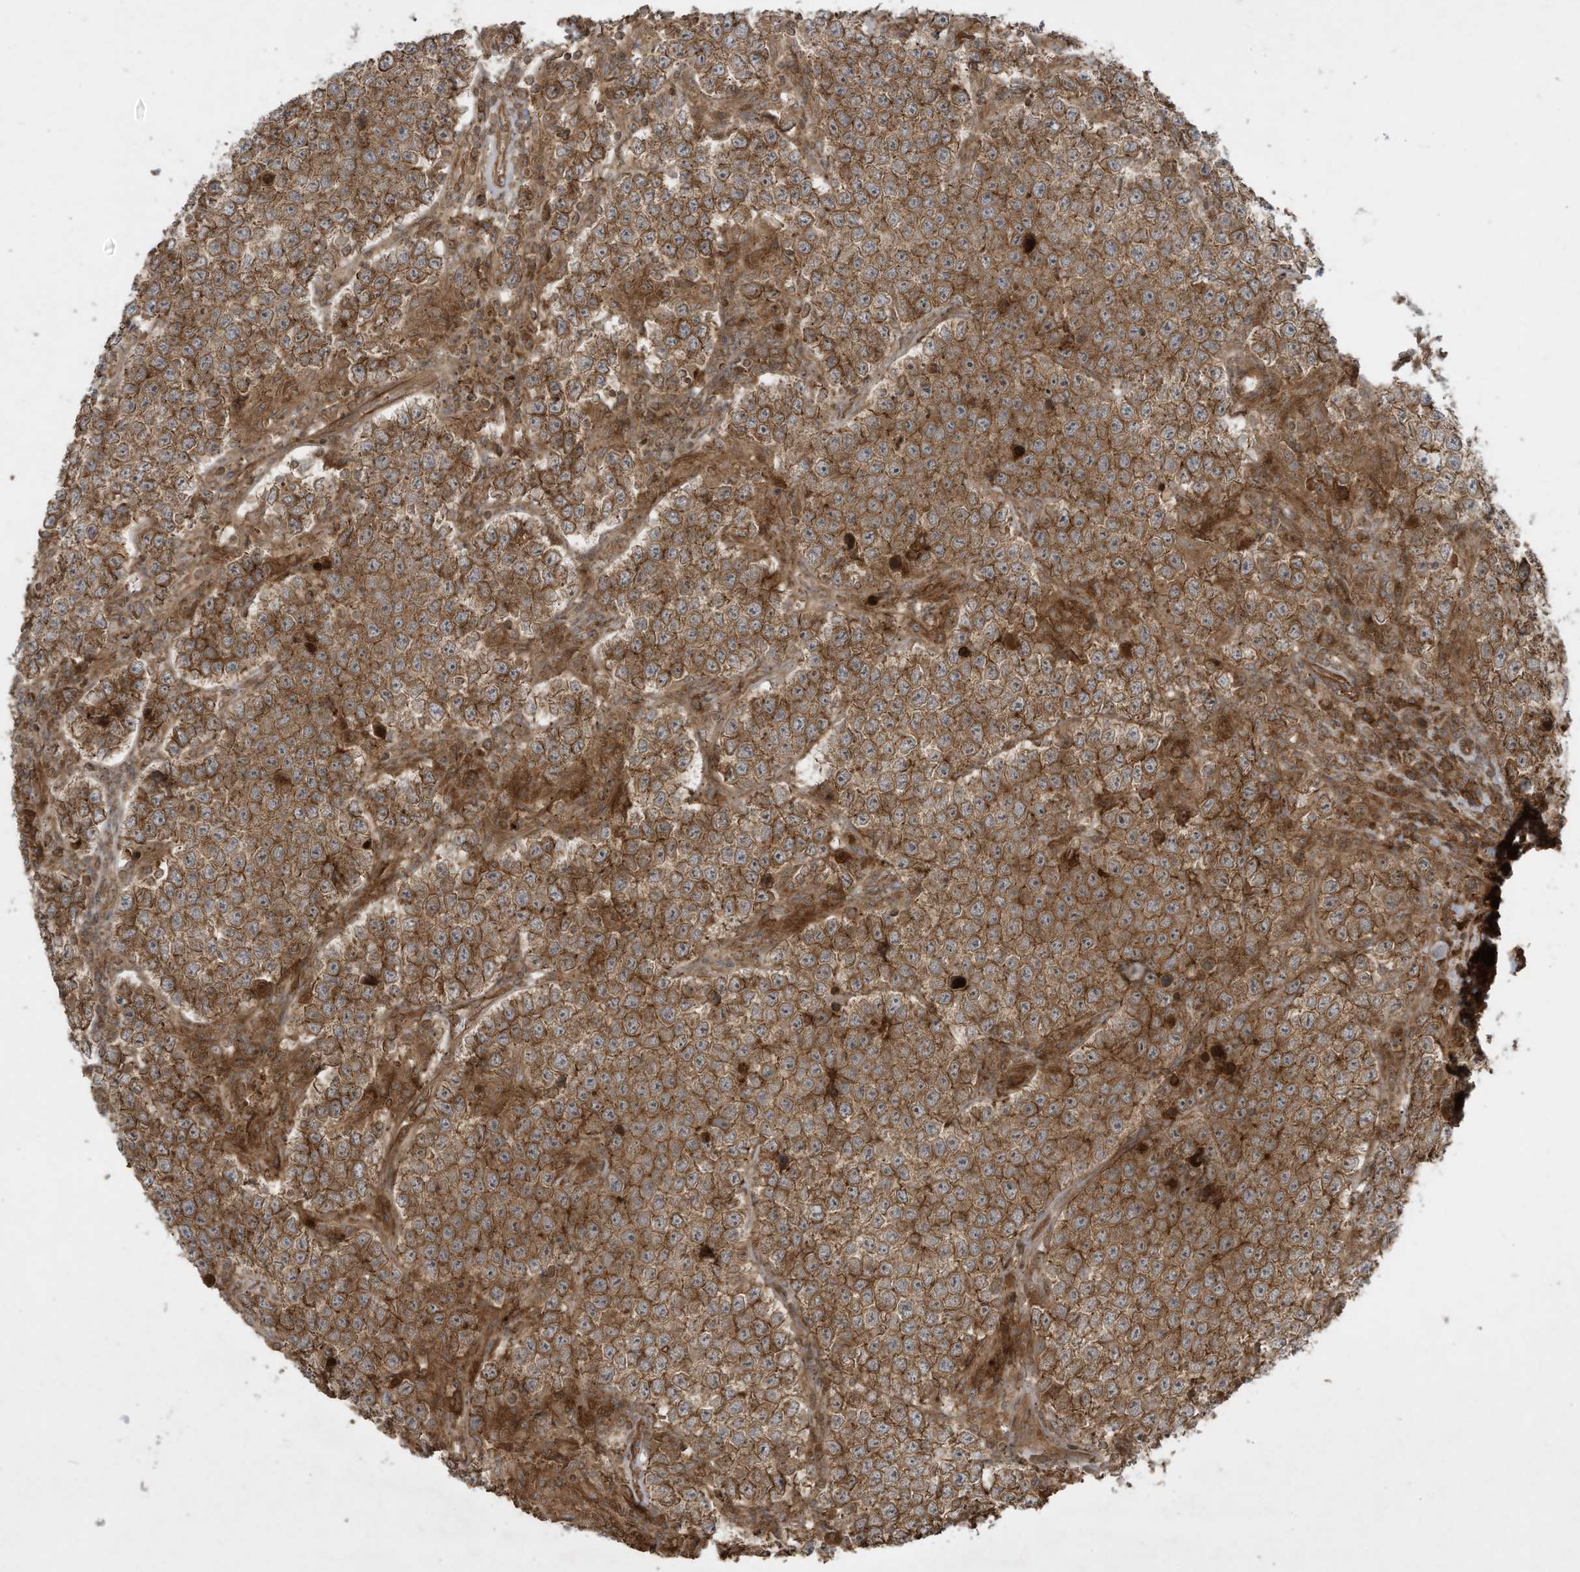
{"staining": {"intensity": "moderate", "quantity": ">75%", "location": "cytoplasmic/membranous"}, "tissue": "testis cancer", "cell_type": "Tumor cells", "image_type": "cancer", "snomed": [{"axis": "morphology", "description": "Normal tissue, NOS"}, {"axis": "morphology", "description": "Urothelial carcinoma, High grade"}, {"axis": "morphology", "description": "Seminoma, NOS"}, {"axis": "morphology", "description": "Carcinoma, Embryonal, NOS"}, {"axis": "topography", "description": "Urinary bladder"}, {"axis": "topography", "description": "Testis"}], "caption": "Testis high-grade urothelial carcinoma was stained to show a protein in brown. There is medium levels of moderate cytoplasmic/membranous positivity in approximately >75% of tumor cells. The staining is performed using DAB brown chromogen to label protein expression. The nuclei are counter-stained blue using hematoxylin.", "gene": "DDIT4", "patient": {"sex": "male", "age": 41}}